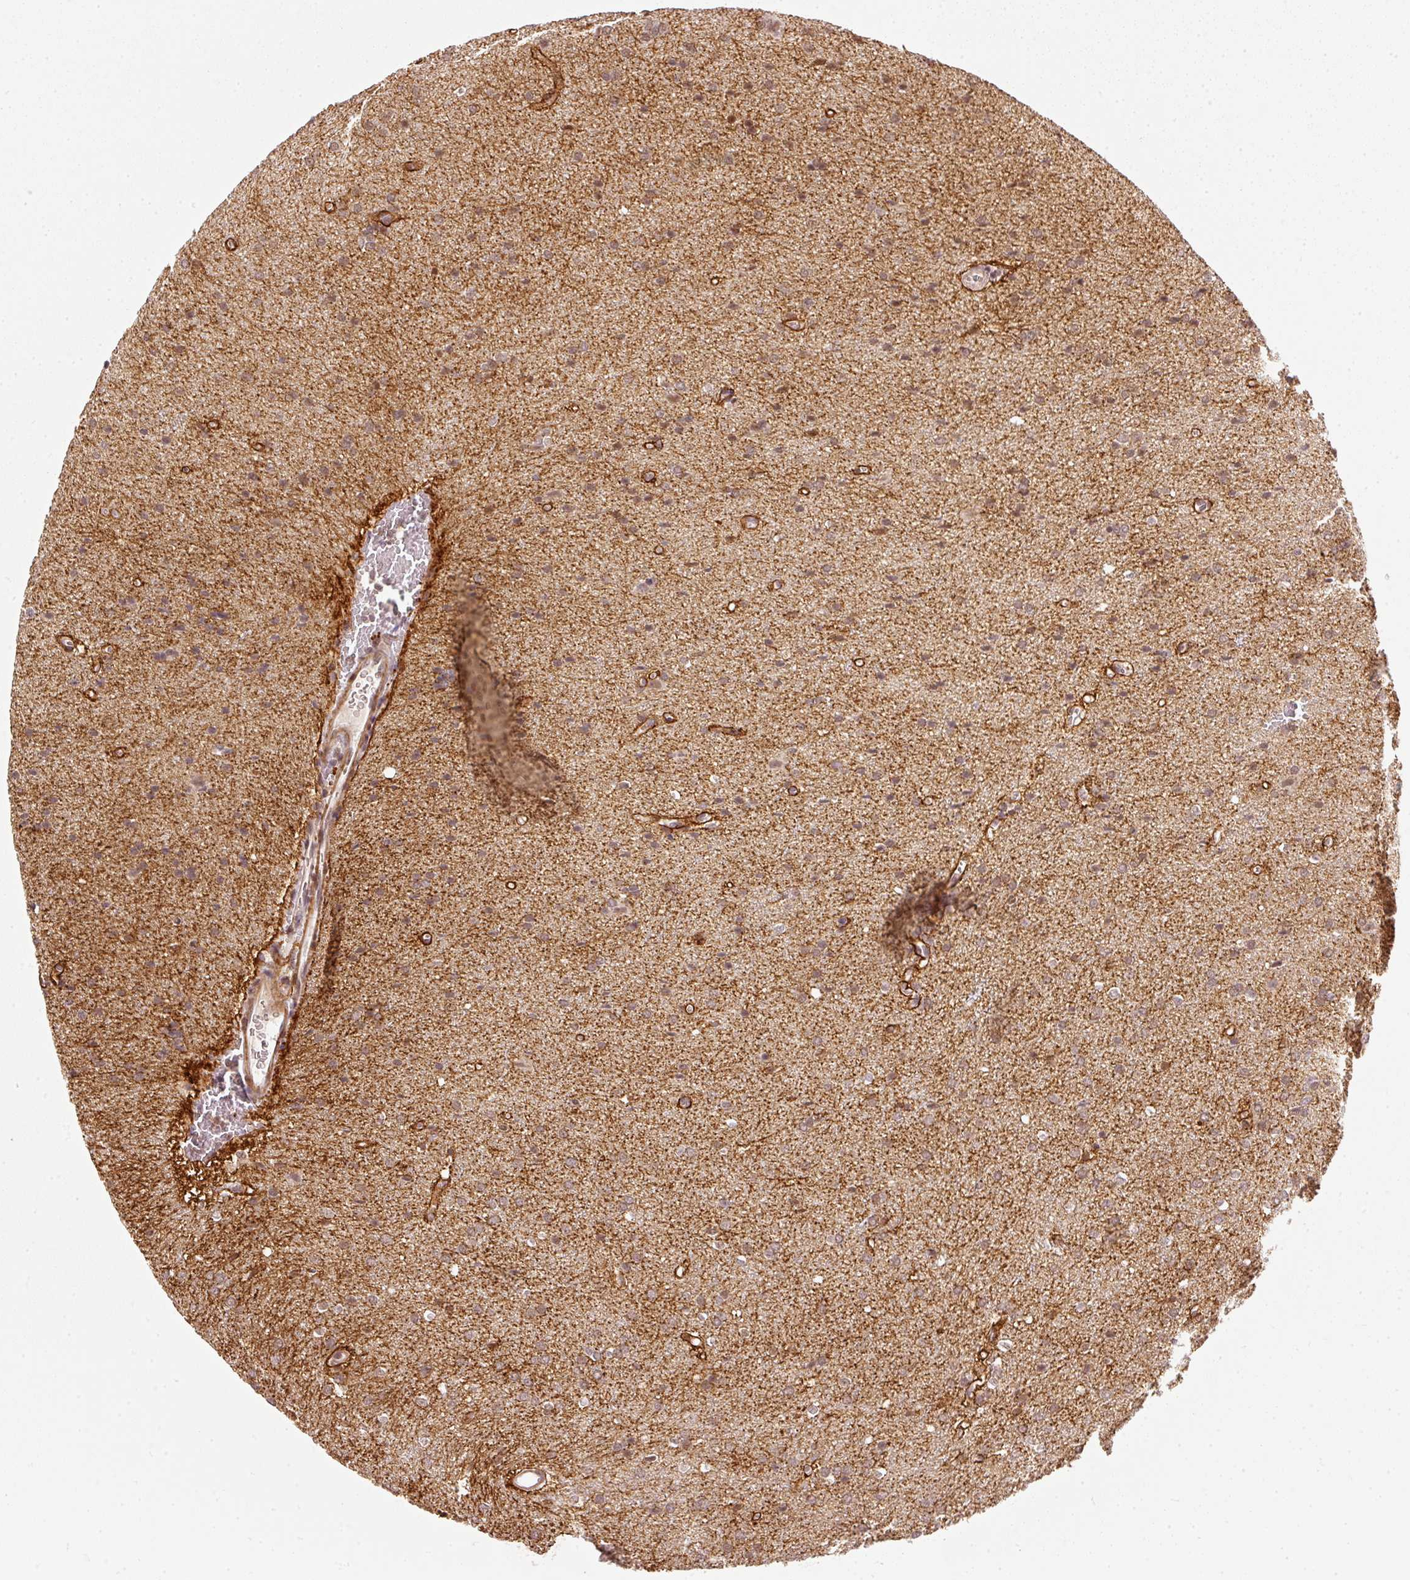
{"staining": {"intensity": "moderate", "quantity": "<25%", "location": "nuclear"}, "tissue": "glioma", "cell_type": "Tumor cells", "image_type": "cancer", "snomed": [{"axis": "morphology", "description": "Glioma, malignant, Low grade"}, {"axis": "topography", "description": "Brain"}], "caption": "Low-grade glioma (malignant) tissue exhibits moderate nuclear positivity in approximately <25% of tumor cells The protein is stained brown, and the nuclei are stained in blue (DAB IHC with brightfield microscopy, high magnification).", "gene": "THOC6", "patient": {"sex": "female", "age": 34}}